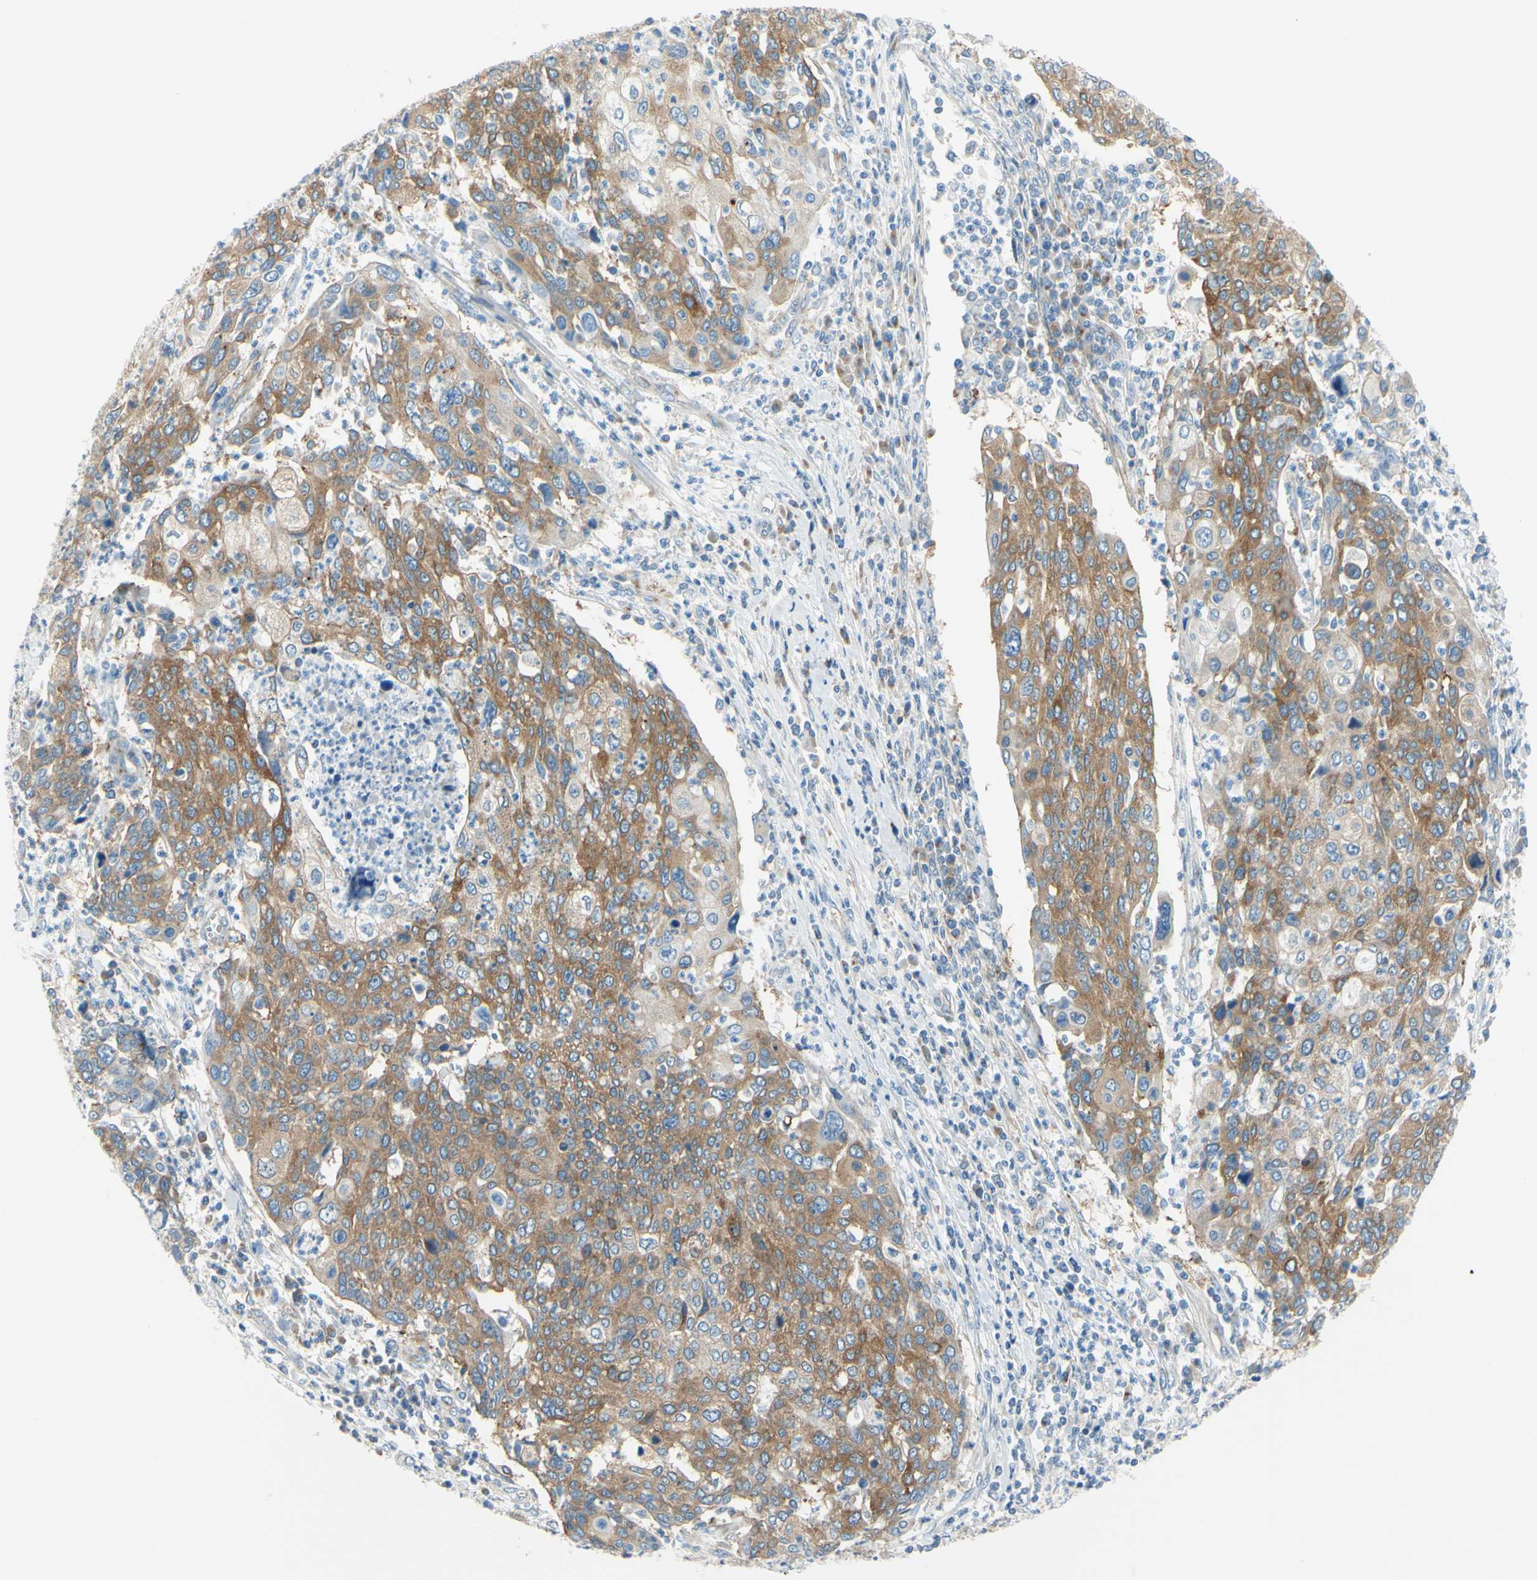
{"staining": {"intensity": "moderate", "quantity": ">75%", "location": "cytoplasmic/membranous"}, "tissue": "cervical cancer", "cell_type": "Tumor cells", "image_type": "cancer", "snomed": [{"axis": "morphology", "description": "Squamous cell carcinoma, NOS"}, {"axis": "topography", "description": "Cervix"}], "caption": "Brown immunohistochemical staining in squamous cell carcinoma (cervical) reveals moderate cytoplasmic/membranous staining in approximately >75% of tumor cells.", "gene": "FRMD4B", "patient": {"sex": "female", "age": 40}}